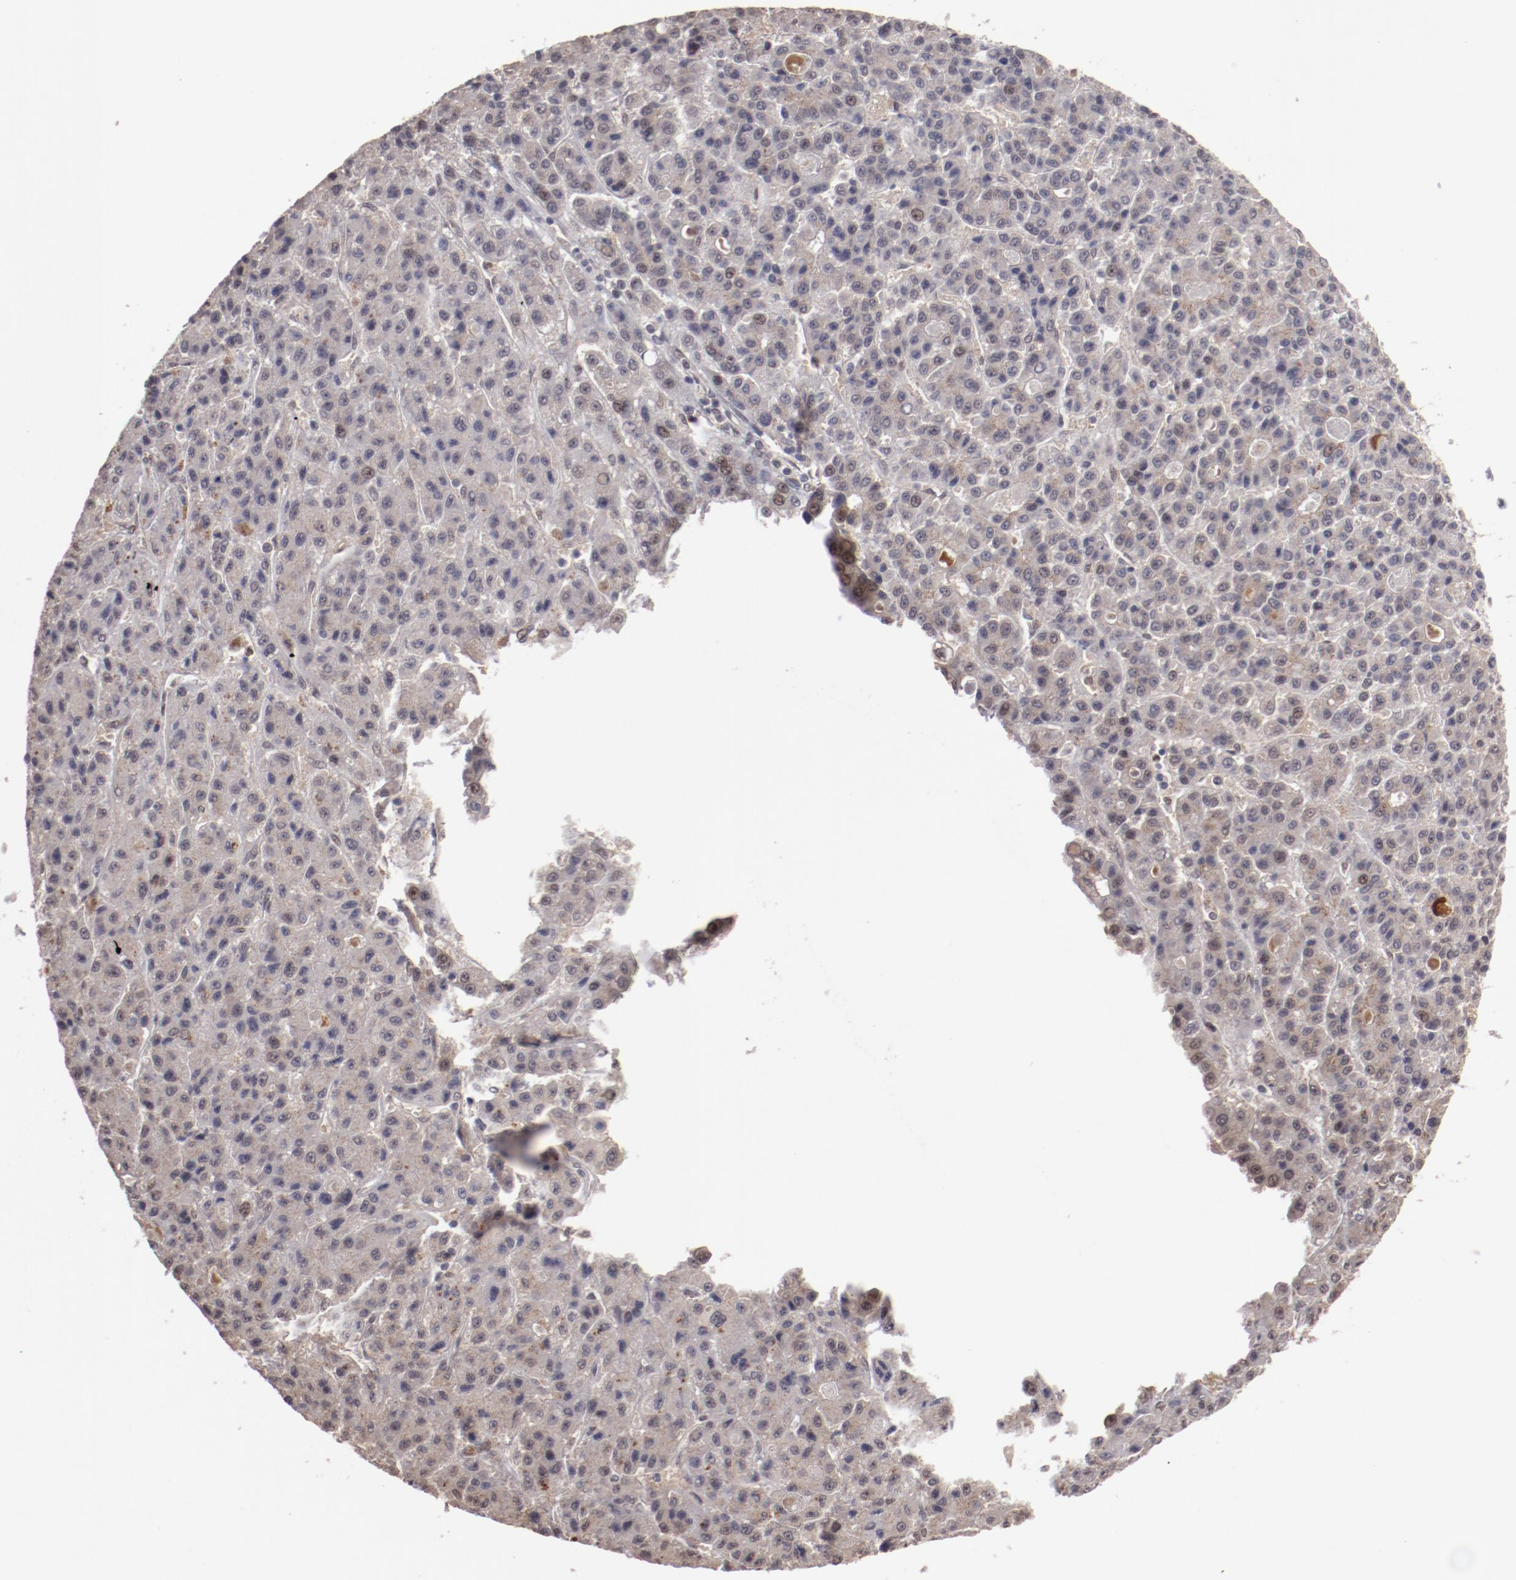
{"staining": {"intensity": "weak", "quantity": "<25%", "location": "cytoplasmic/membranous,nuclear"}, "tissue": "liver cancer", "cell_type": "Tumor cells", "image_type": "cancer", "snomed": [{"axis": "morphology", "description": "Carcinoma, Hepatocellular, NOS"}, {"axis": "topography", "description": "Liver"}], "caption": "Hepatocellular carcinoma (liver) was stained to show a protein in brown. There is no significant positivity in tumor cells.", "gene": "NFE2", "patient": {"sex": "male", "age": 70}}